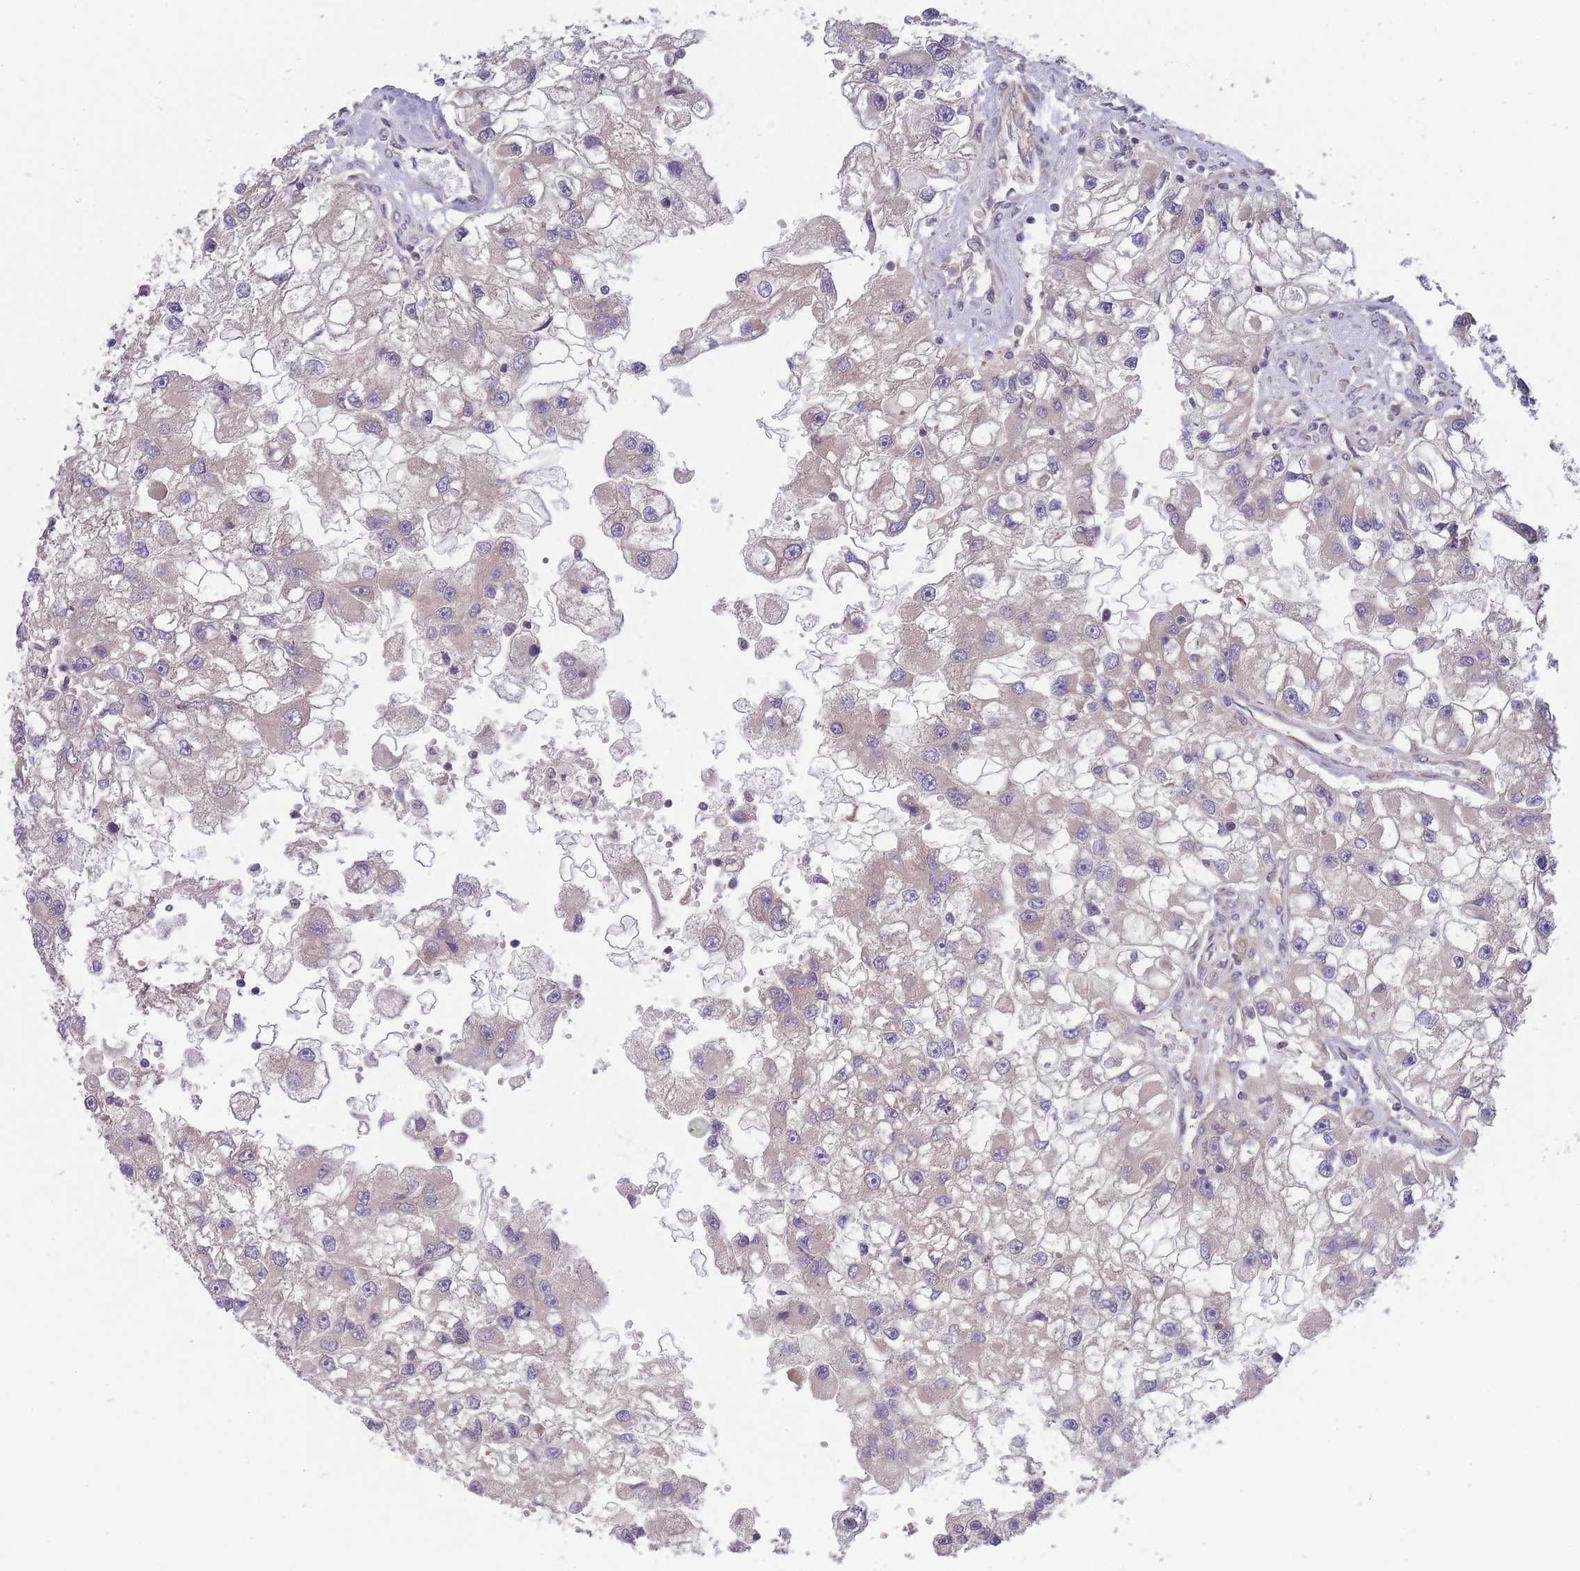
{"staining": {"intensity": "negative", "quantity": "none", "location": "none"}, "tissue": "renal cancer", "cell_type": "Tumor cells", "image_type": "cancer", "snomed": [{"axis": "morphology", "description": "Adenocarcinoma, NOS"}, {"axis": "topography", "description": "Kidney"}], "caption": "DAB immunohistochemical staining of renal adenocarcinoma displays no significant staining in tumor cells. (Stains: DAB (3,3'-diaminobenzidine) IHC with hematoxylin counter stain, Microscopy: brightfield microscopy at high magnification).", "gene": "PFDN6", "patient": {"sex": "male", "age": 63}}